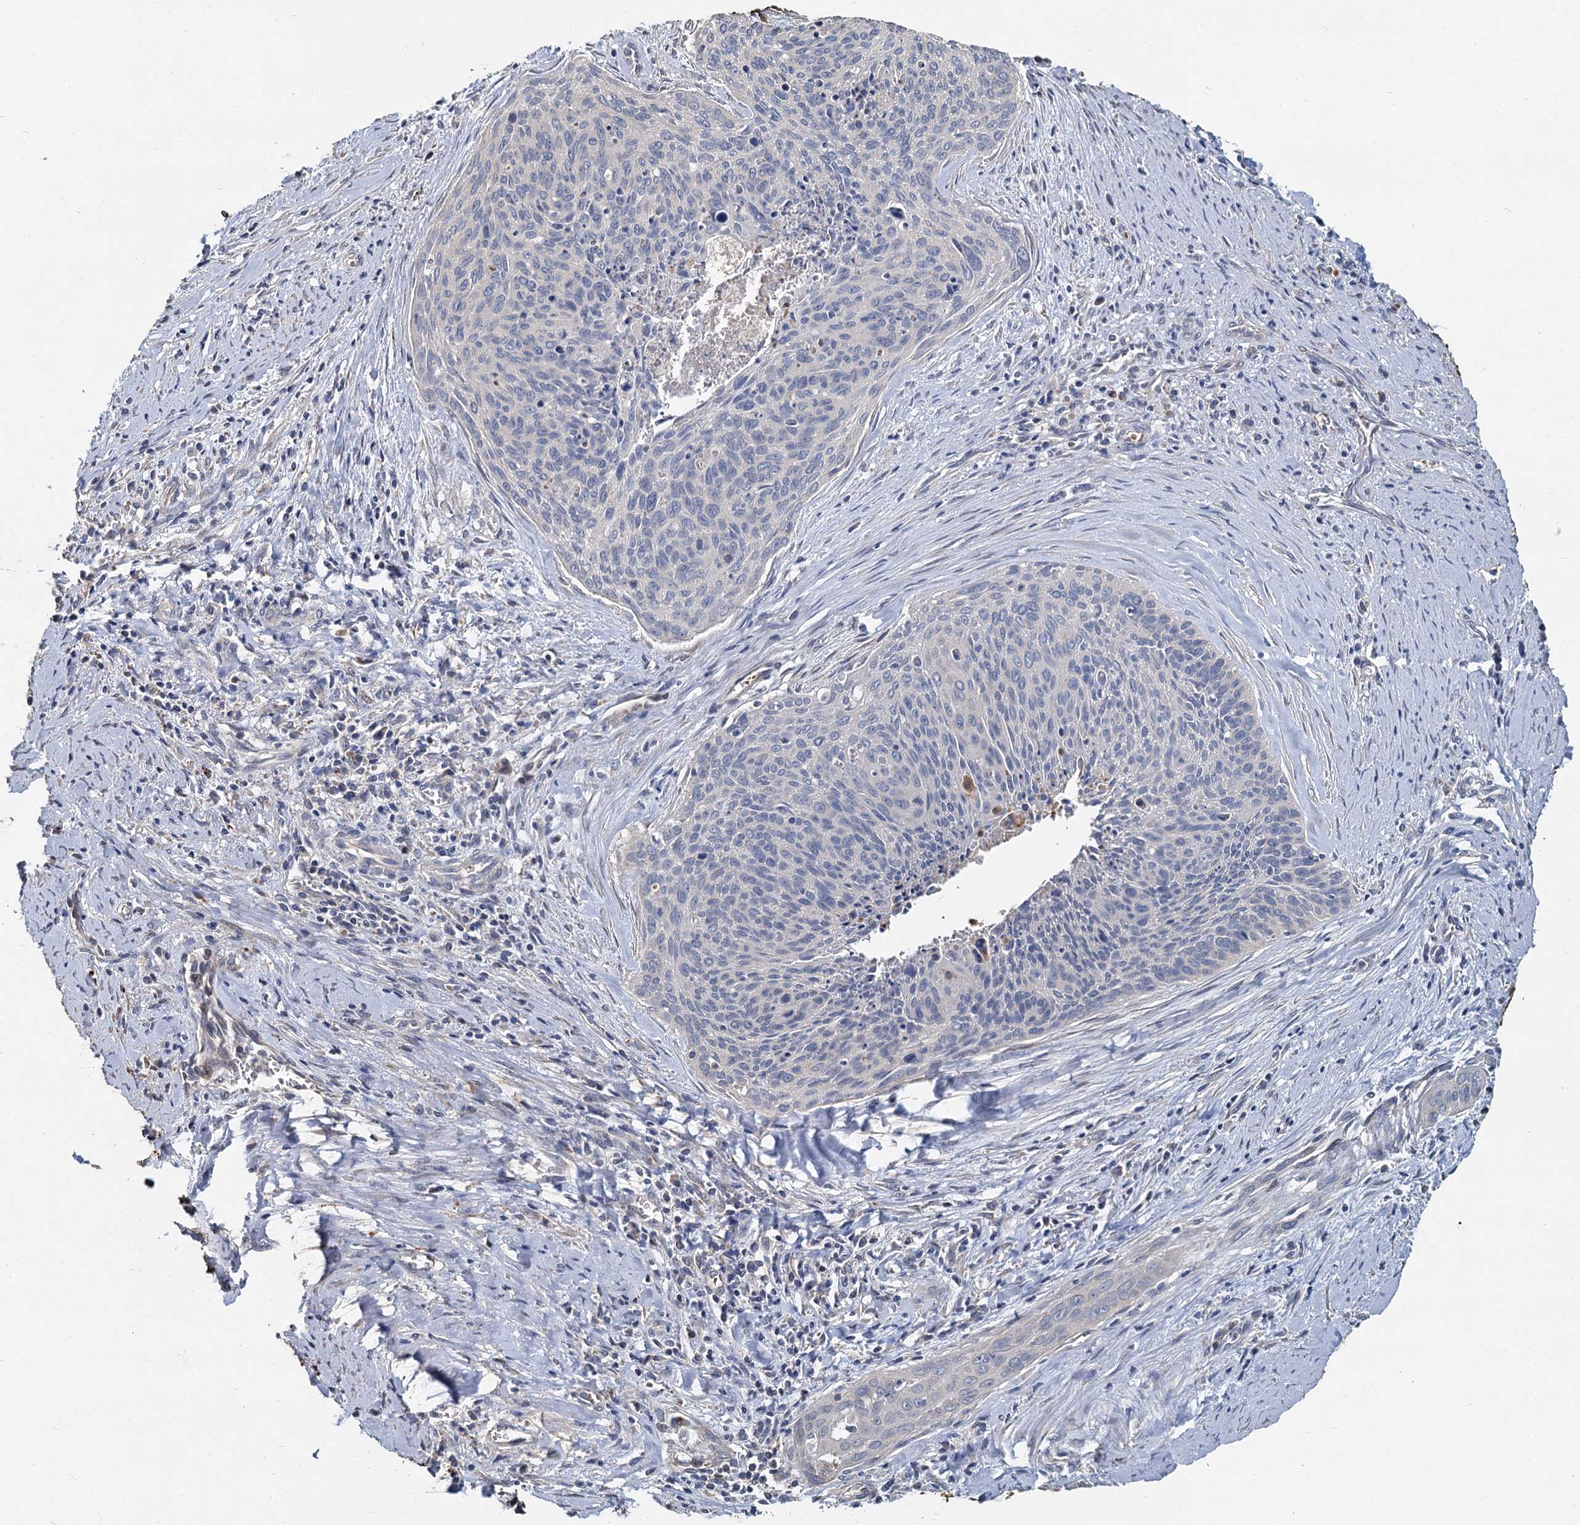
{"staining": {"intensity": "negative", "quantity": "none", "location": "none"}, "tissue": "cervical cancer", "cell_type": "Tumor cells", "image_type": "cancer", "snomed": [{"axis": "morphology", "description": "Squamous cell carcinoma, NOS"}, {"axis": "topography", "description": "Cervix"}], "caption": "Immunohistochemistry histopathology image of human cervical cancer (squamous cell carcinoma) stained for a protein (brown), which exhibits no staining in tumor cells.", "gene": "TCTN2", "patient": {"sex": "female", "age": 55}}